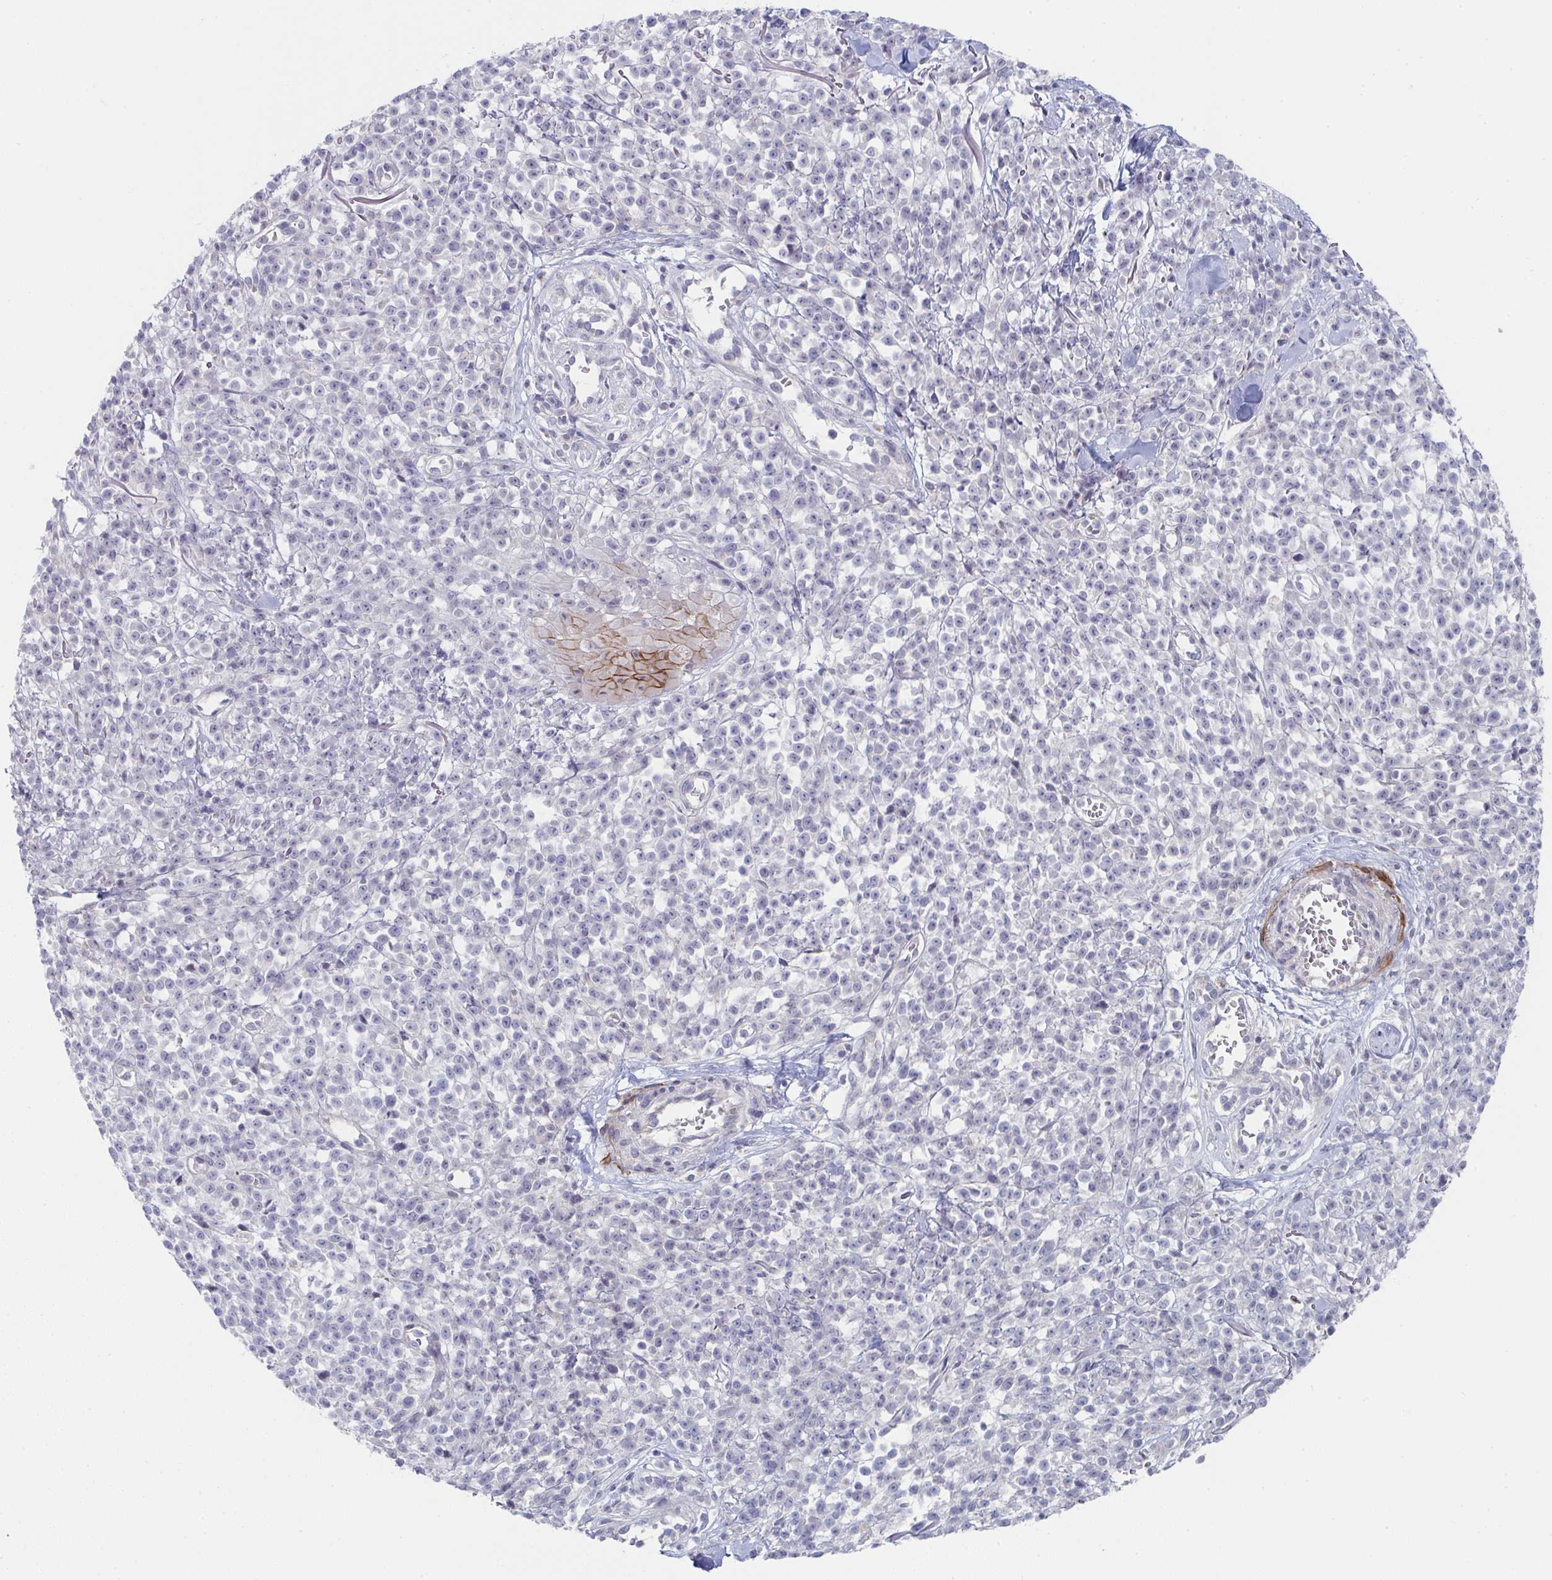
{"staining": {"intensity": "negative", "quantity": "none", "location": "none"}, "tissue": "melanoma", "cell_type": "Tumor cells", "image_type": "cancer", "snomed": [{"axis": "morphology", "description": "Malignant melanoma, NOS"}, {"axis": "topography", "description": "Skin"}, {"axis": "topography", "description": "Skin of trunk"}], "caption": "IHC of human melanoma reveals no positivity in tumor cells.", "gene": "VWDE", "patient": {"sex": "male", "age": 74}}